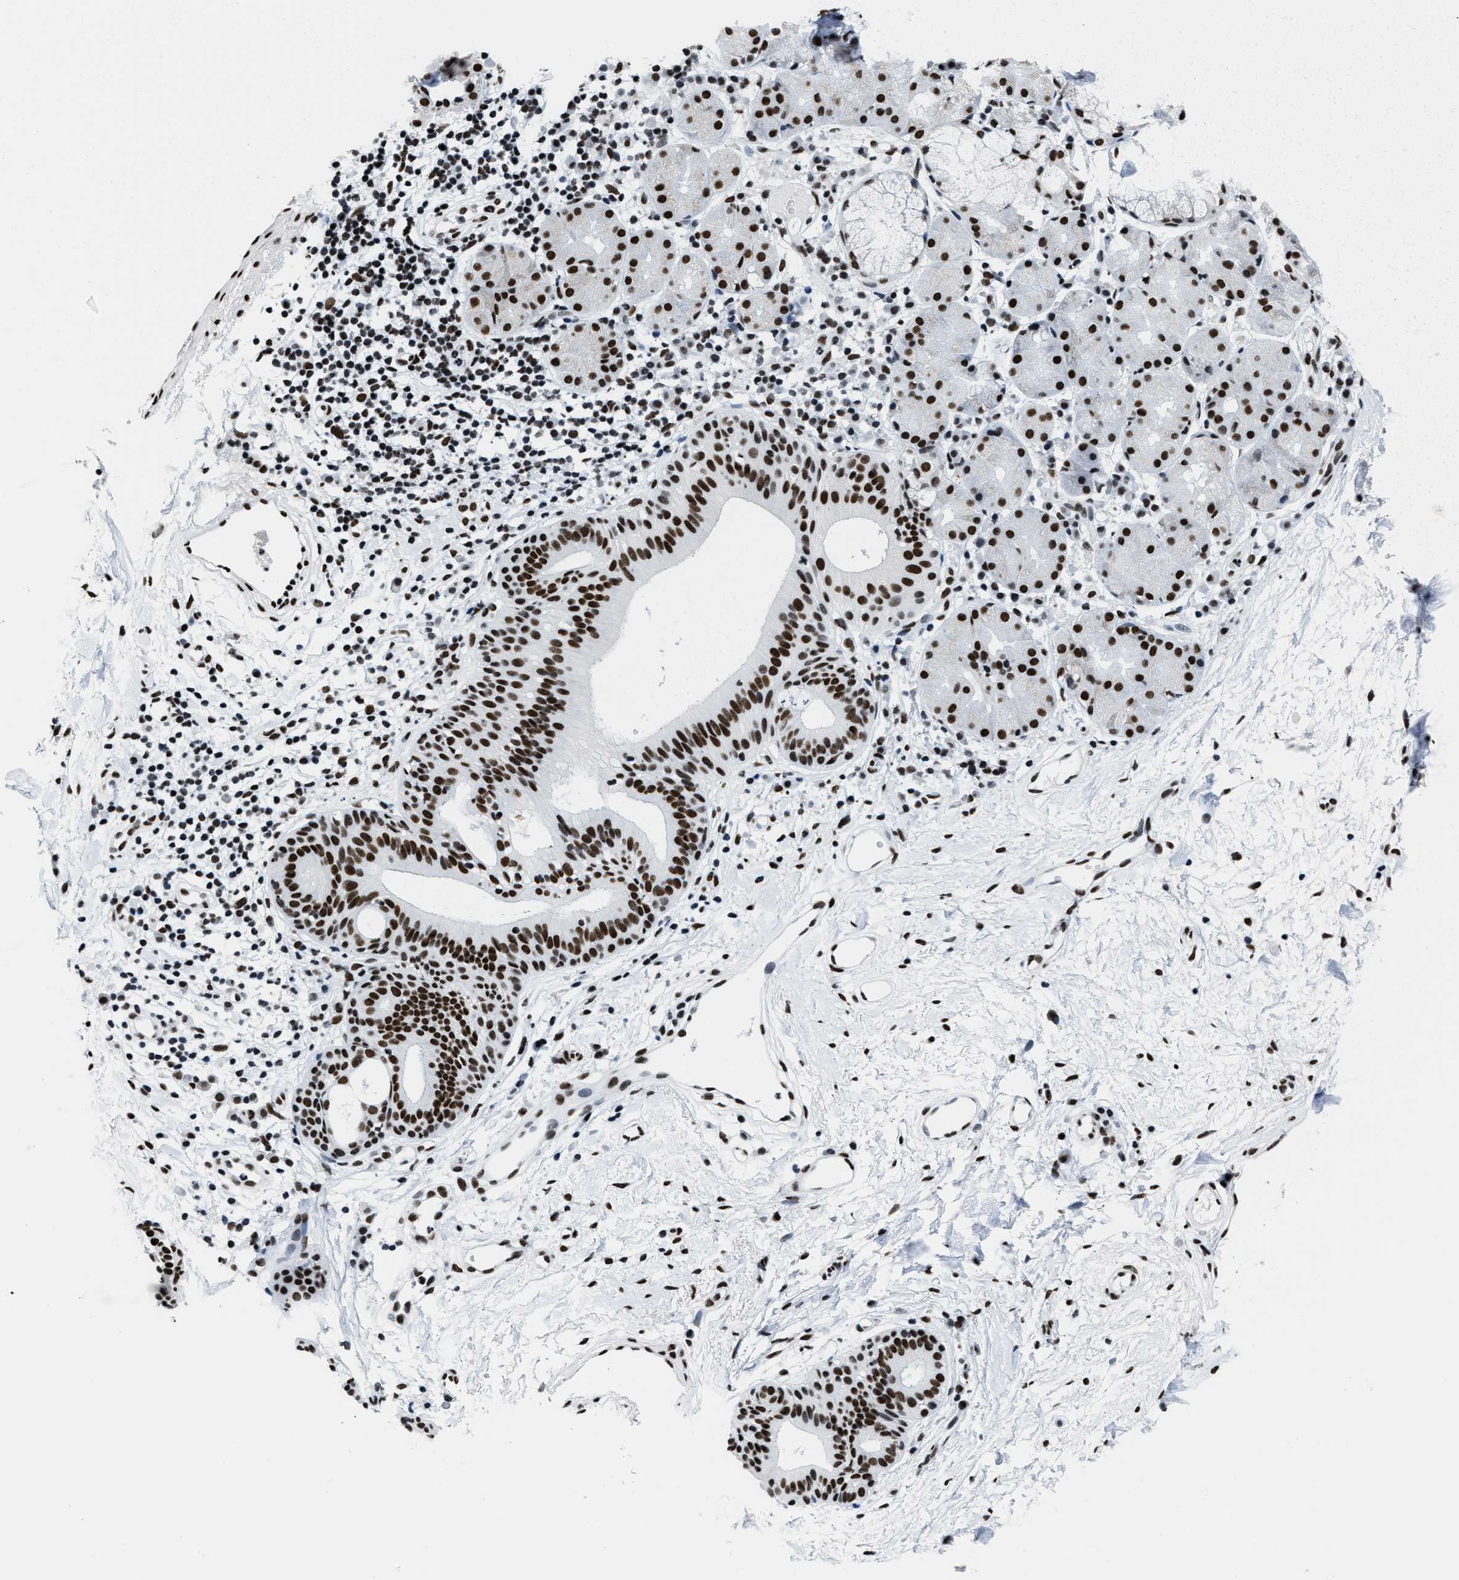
{"staining": {"intensity": "strong", "quantity": ">75%", "location": "nuclear"}, "tissue": "nasopharynx", "cell_type": "Respiratory epithelial cells", "image_type": "normal", "snomed": [{"axis": "morphology", "description": "Normal tissue, NOS"}, {"axis": "morphology", "description": "Basal cell carcinoma"}, {"axis": "topography", "description": "Cartilage tissue"}, {"axis": "topography", "description": "Nasopharynx"}, {"axis": "topography", "description": "Oral tissue"}], "caption": "Immunohistochemistry (IHC) of normal nasopharynx reveals high levels of strong nuclear expression in approximately >75% of respiratory epithelial cells.", "gene": "SMARCC2", "patient": {"sex": "female", "age": 77}}